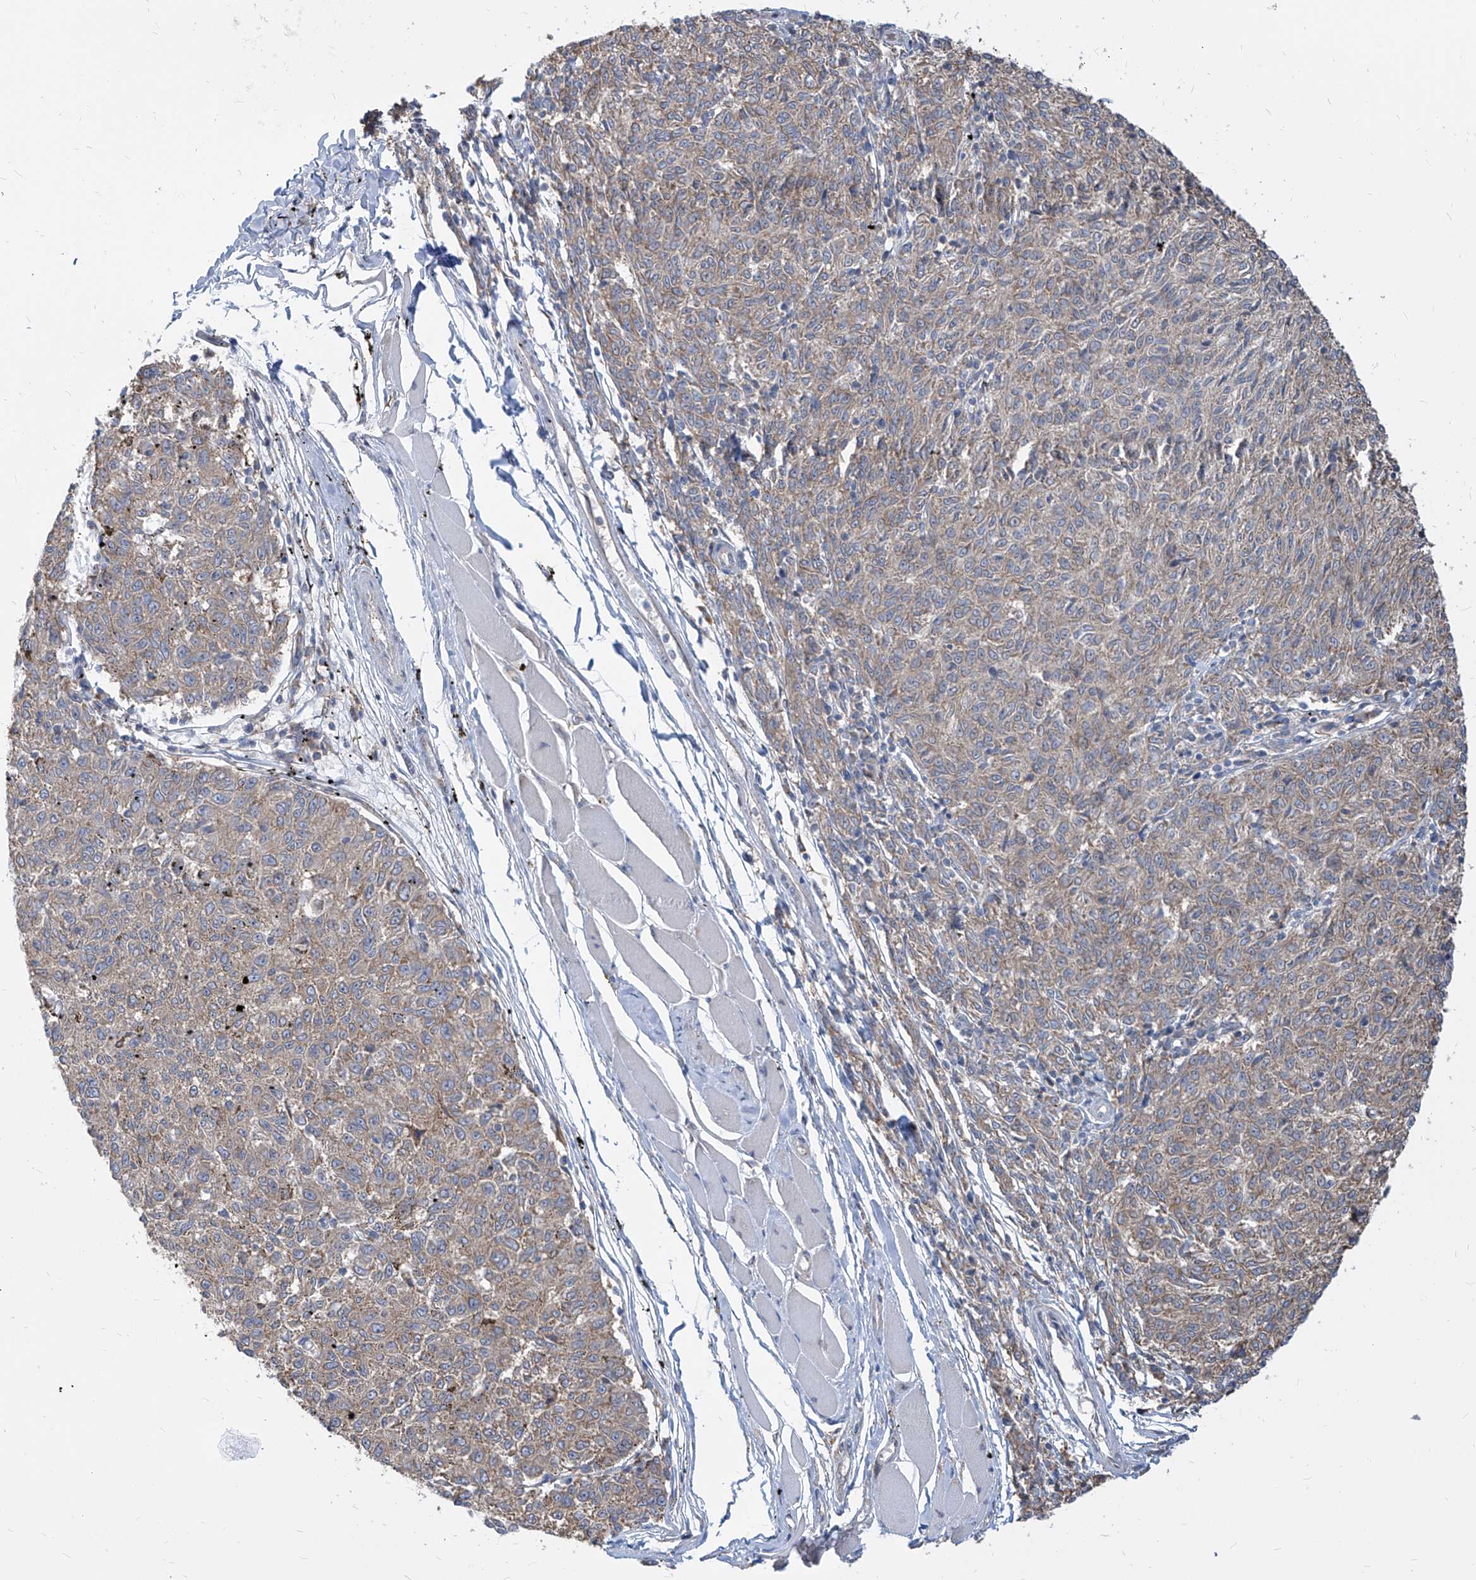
{"staining": {"intensity": "weak", "quantity": ">75%", "location": "cytoplasmic/membranous"}, "tissue": "melanoma", "cell_type": "Tumor cells", "image_type": "cancer", "snomed": [{"axis": "morphology", "description": "Malignant melanoma, NOS"}, {"axis": "topography", "description": "Skin"}], "caption": "Protein staining exhibits weak cytoplasmic/membranous positivity in about >75% of tumor cells in melanoma. The staining was performed using DAB (3,3'-diaminobenzidine) to visualize the protein expression in brown, while the nuclei were stained in blue with hematoxylin (Magnification: 20x).", "gene": "FAM83B", "patient": {"sex": "female", "age": 72}}